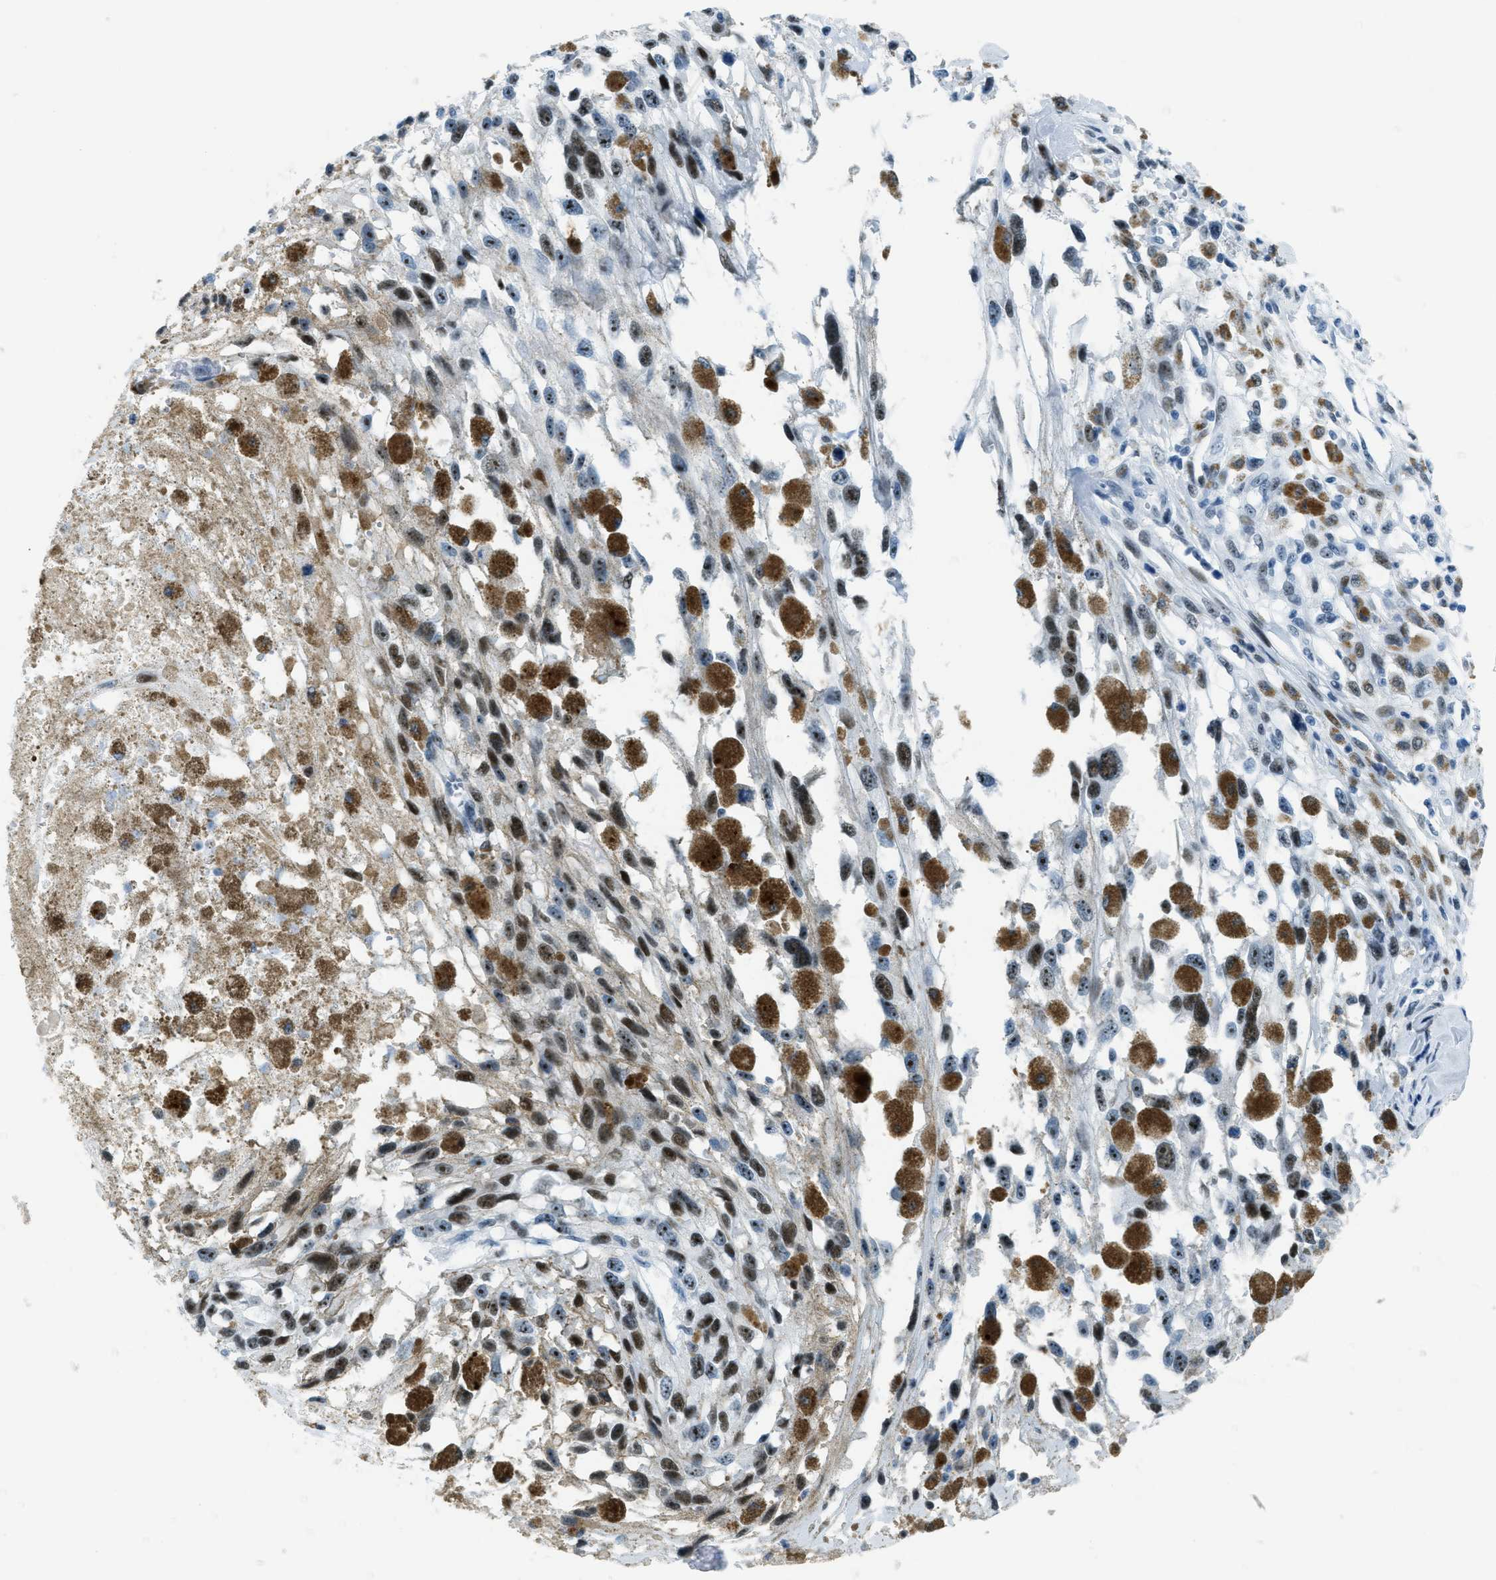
{"staining": {"intensity": "moderate", "quantity": "25%-75%", "location": "nuclear"}, "tissue": "melanoma", "cell_type": "Tumor cells", "image_type": "cancer", "snomed": [{"axis": "morphology", "description": "Malignant melanoma, Metastatic site"}, {"axis": "topography", "description": "Lymph node"}], "caption": "IHC photomicrograph of human malignant melanoma (metastatic site) stained for a protein (brown), which reveals medium levels of moderate nuclear positivity in approximately 25%-75% of tumor cells.", "gene": "PLA2G2A", "patient": {"sex": "male", "age": 59}}